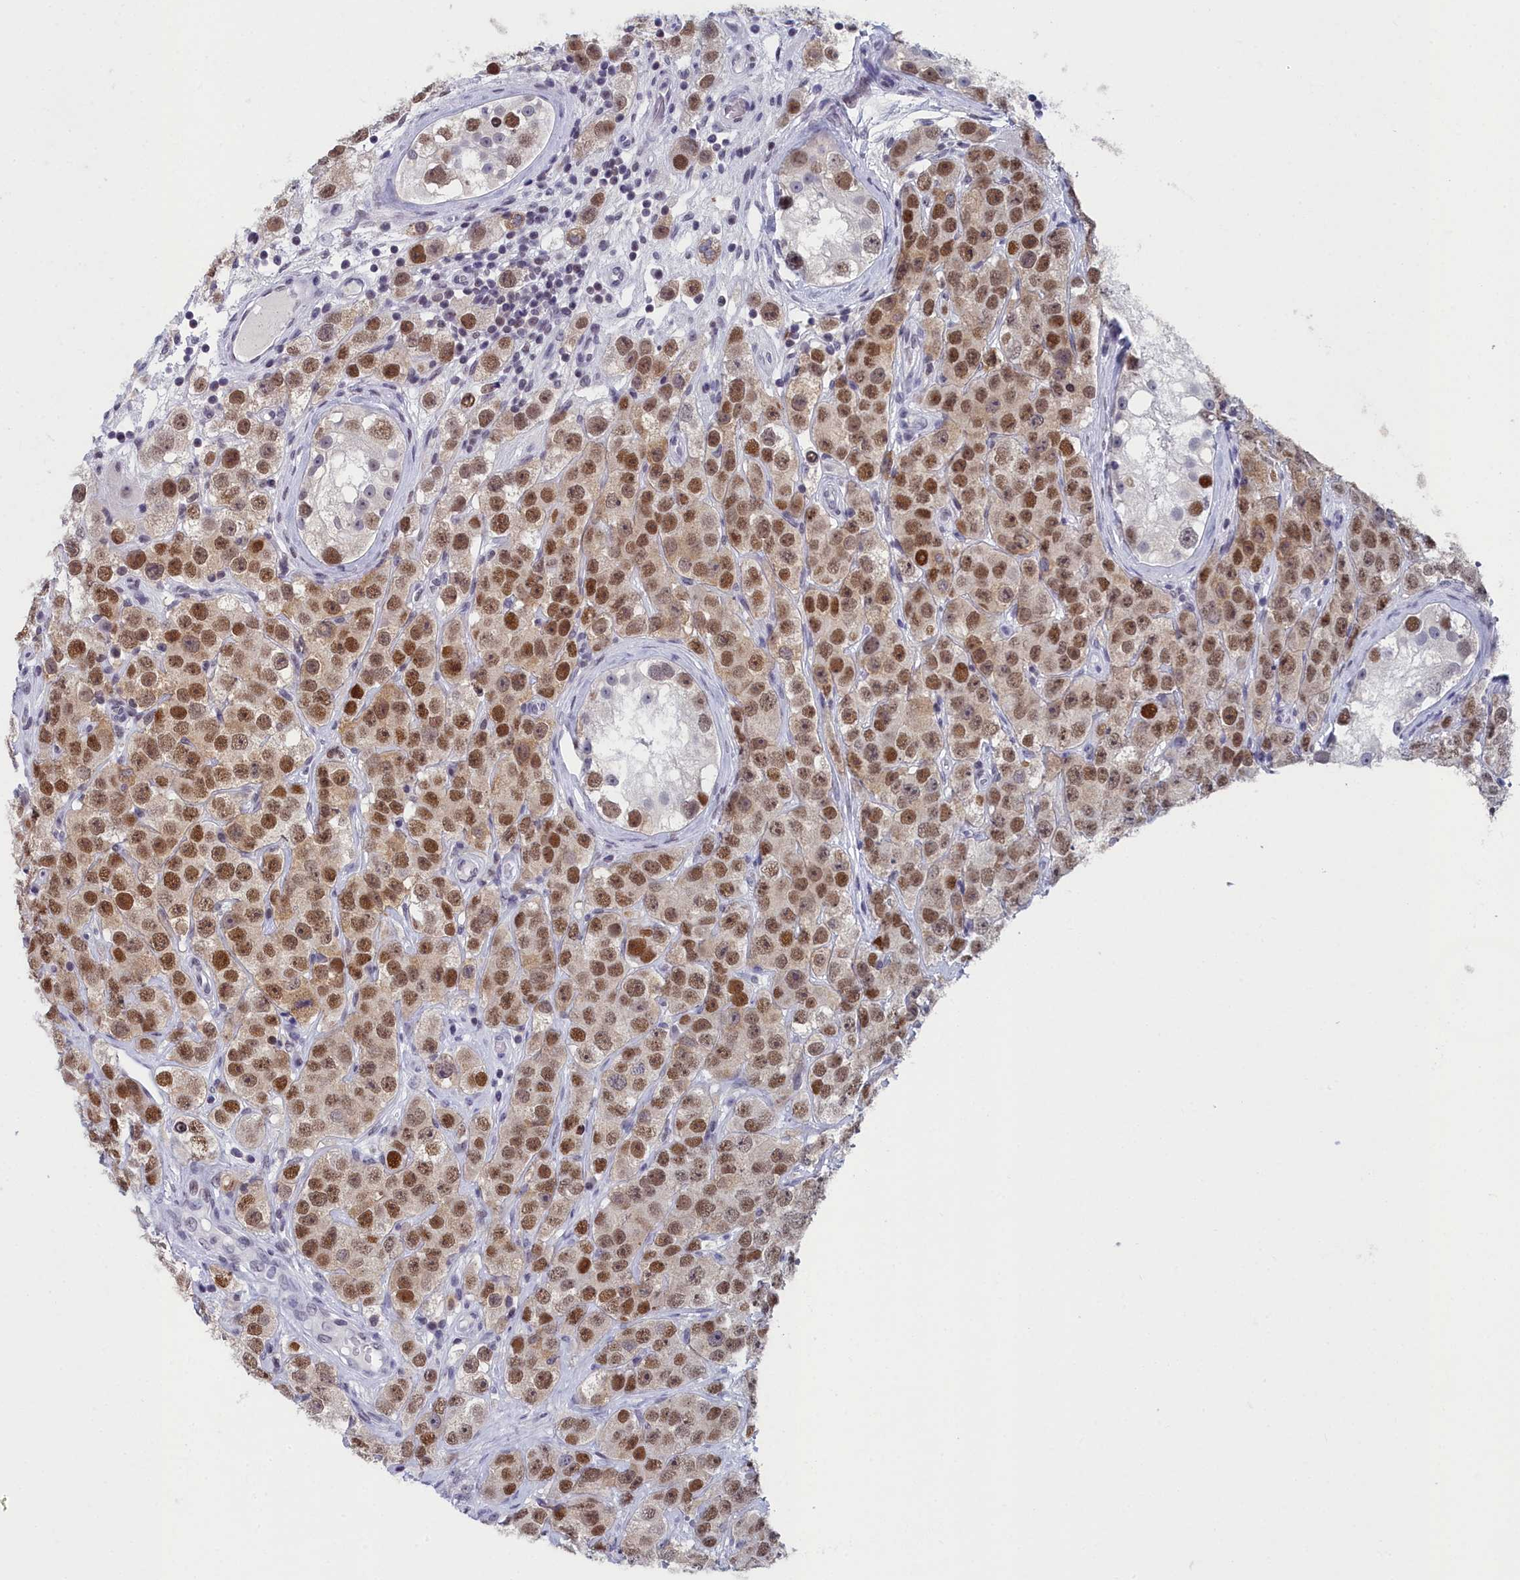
{"staining": {"intensity": "strong", "quantity": ">75%", "location": "nuclear"}, "tissue": "testis cancer", "cell_type": "Tumor cells", "image_type": "cancer", "snomed": [{"axis": "morphology", "description": "Seminoma, NOS"}, {"axis": "topography", "description": "Testis"}], "caption": "A brown stain labels strong nuclear positivity of a protein in testis cancer tumor cells. (Brightfield microscopy of DAB IHC at high magnification).", "gene": "CCDC97", "patient": {"sex": "male", "age": 28}}